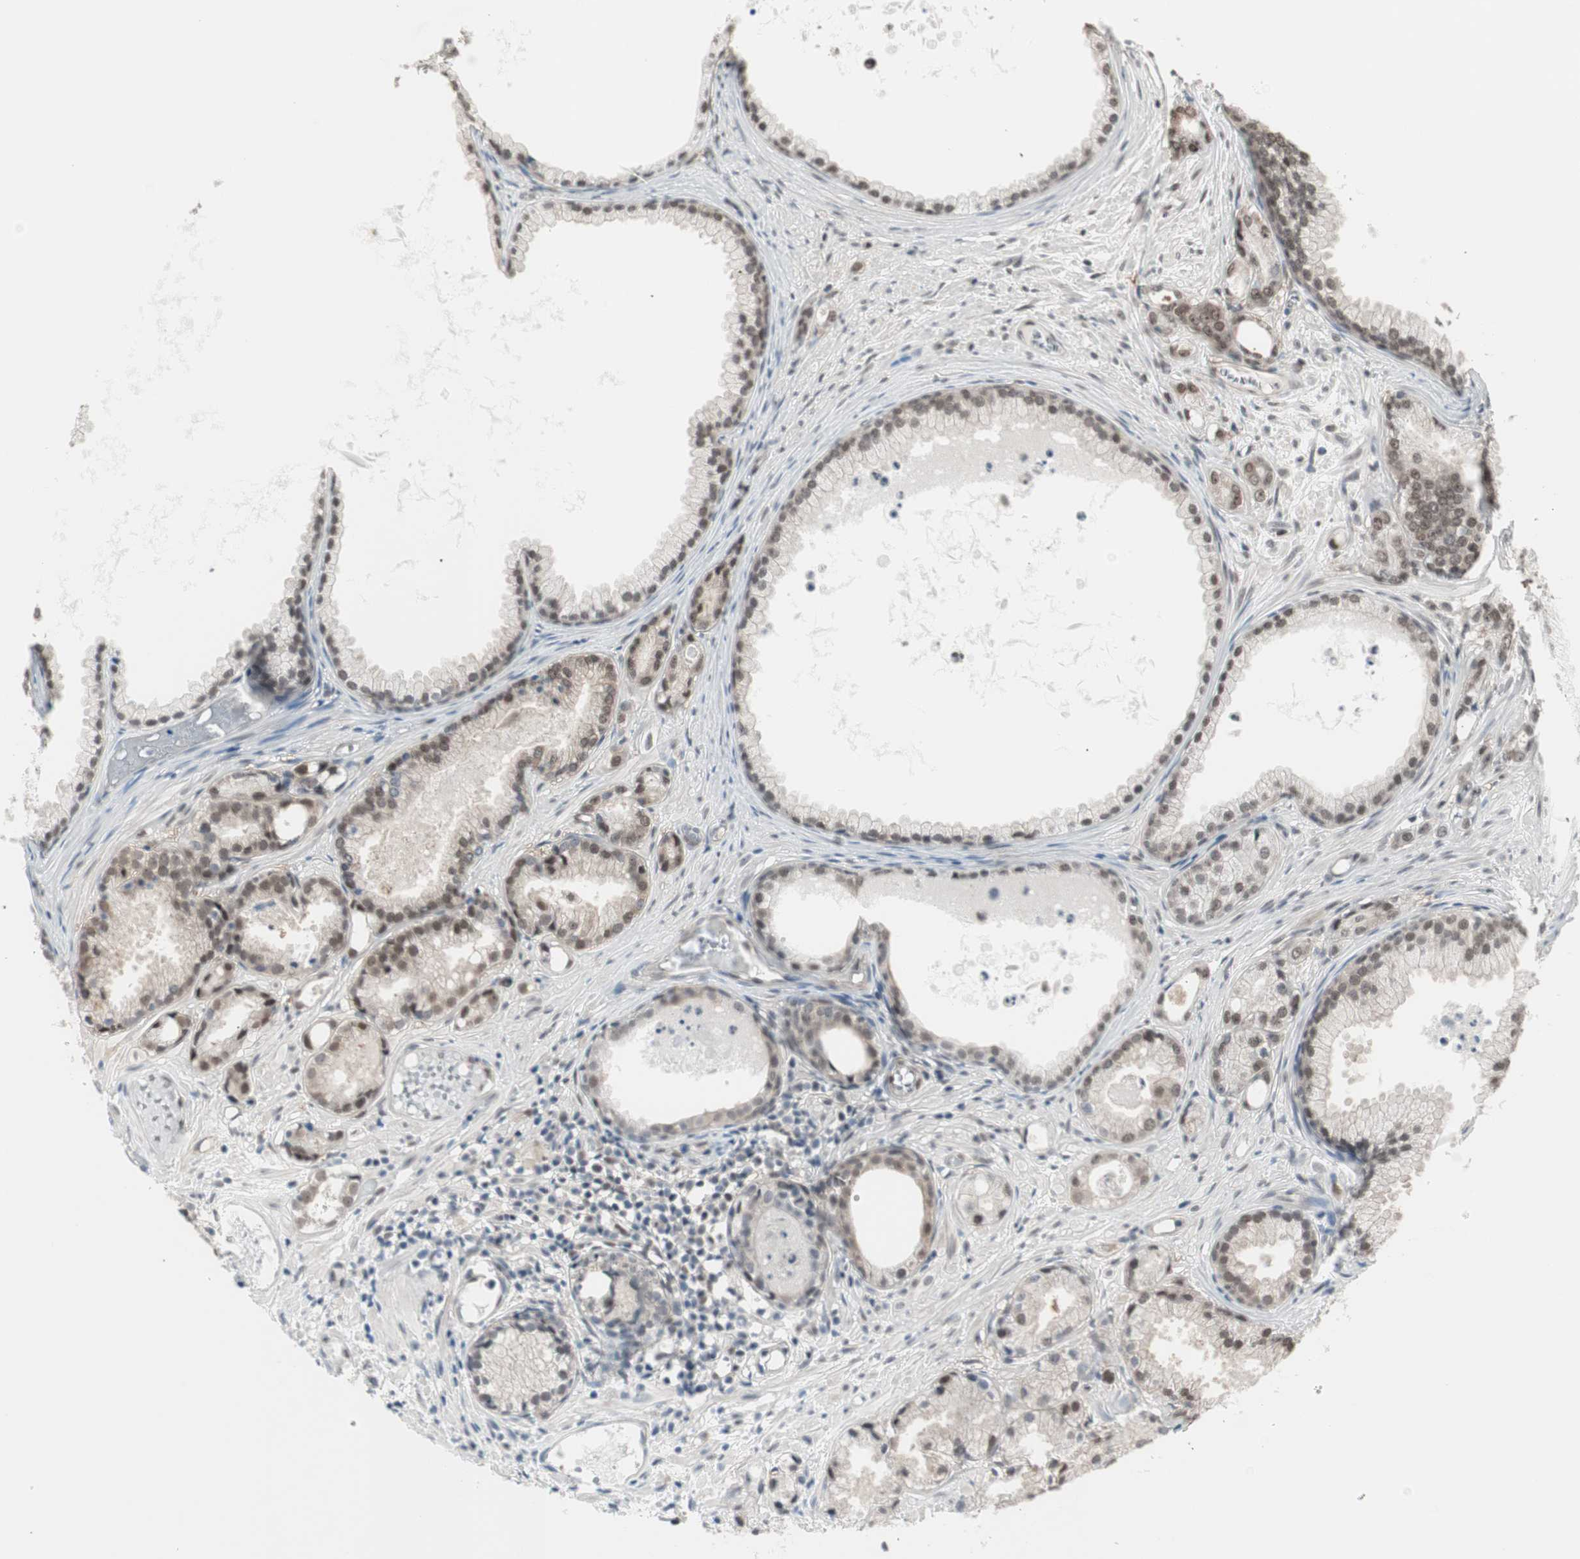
{"staining": {"intensity": "moderate", "quantity": ">75%", "location": "nuclear"}, "tissue": "prostate cancer", "cell_type": "Tumor cells", "image_type": "cancer", "snomed": [{"axis": "morphology", "description": "Adenocarcinoma, Low grade"}, {"axis": "topography", "description": "Prostate"}], "caption": "Tumor cells exhibit moderate nuclear expression in about >75% of cells in prostate cancer.", "gene": "LONP2", "patient": {"sex": "male", "age": 72}}